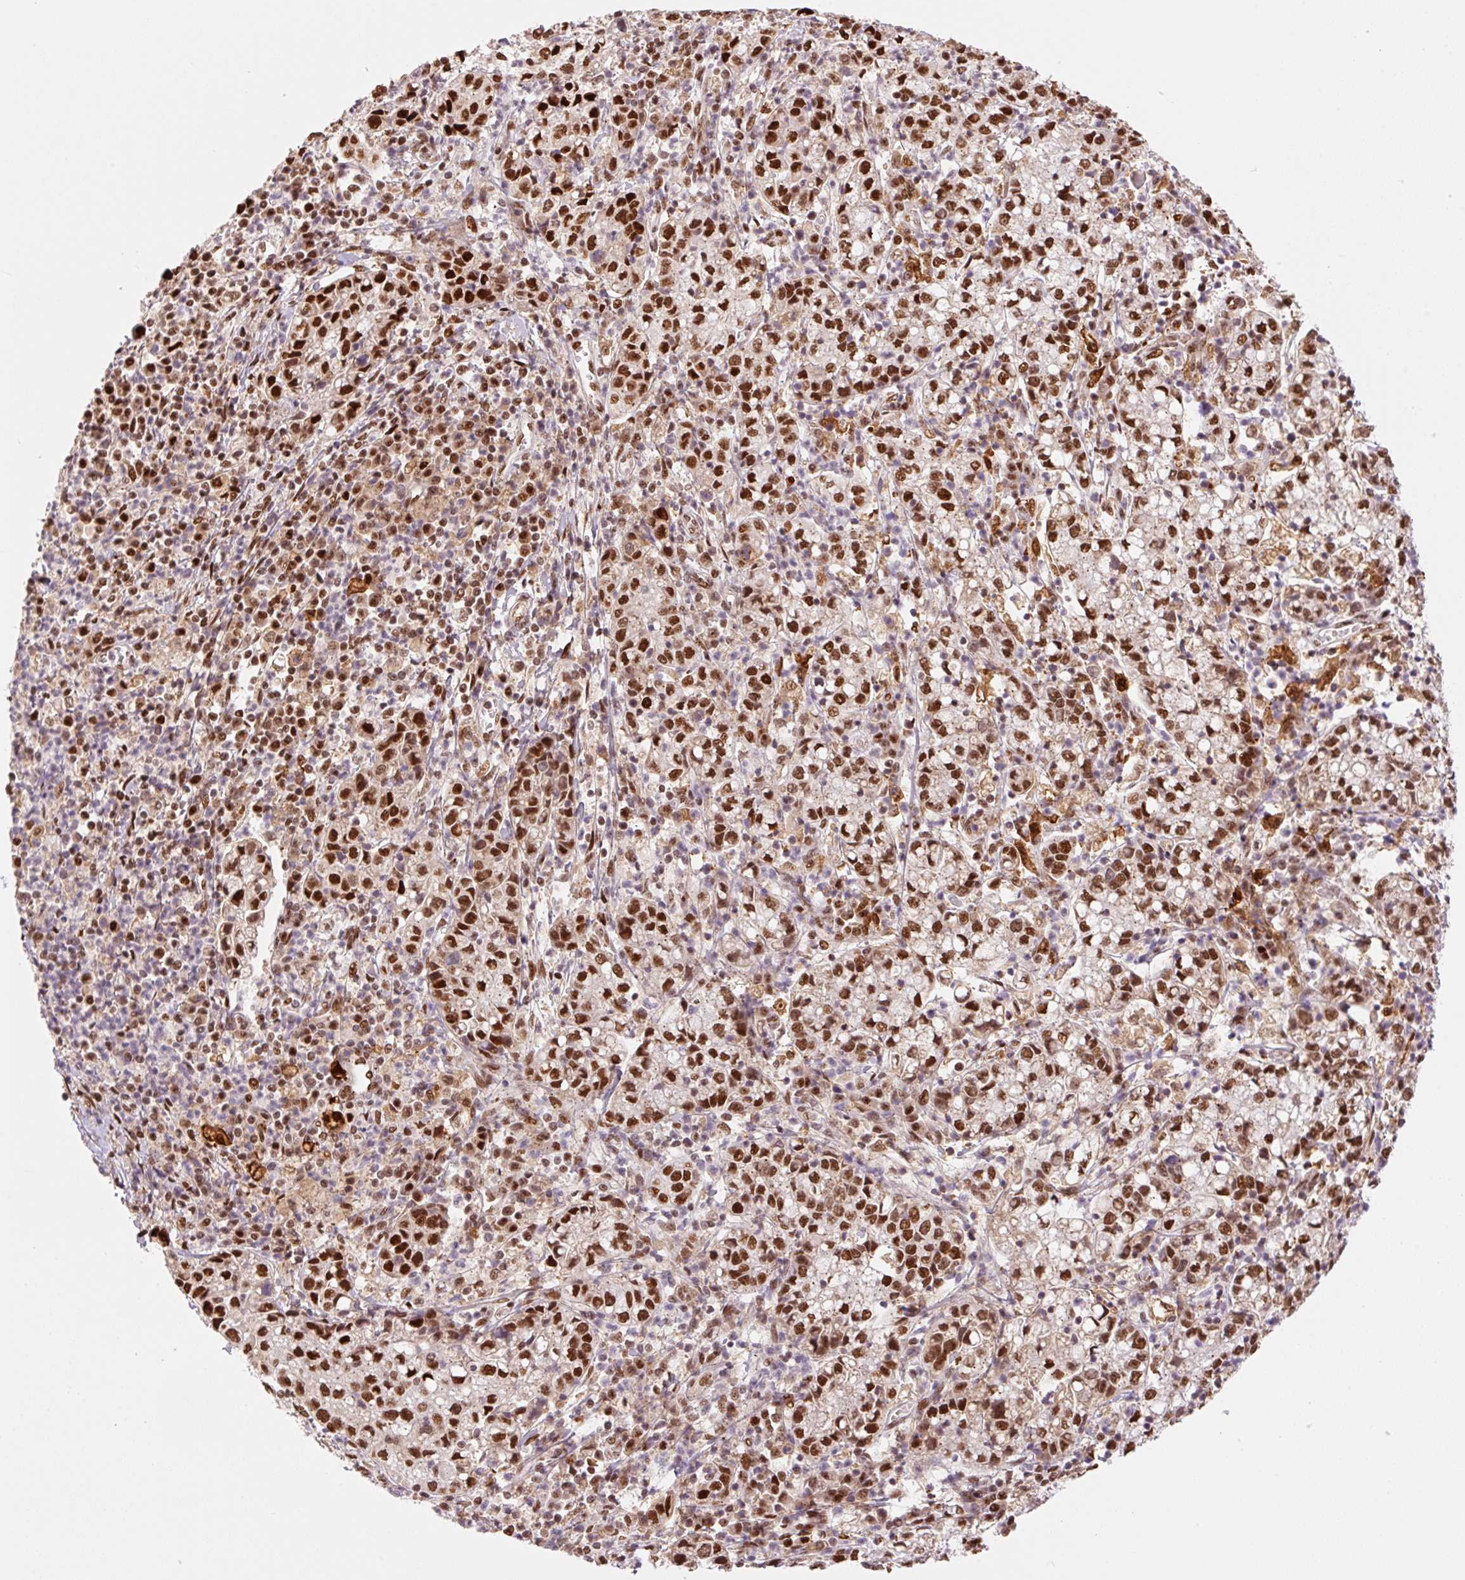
{"staining": {"intensity": "strong", "quantity": ">75%", "location": "nuclear"}, "tissue": "cervical cancer", "cell_type": "Tumor cells", "image_type": "cancer", "snomed": [{"axis": "morphology", "description": "Normal tissue, NOS"}, {"axis": "morphology", "description": "Adenocarcinoma, NOS"}, {"axis": "topography", "description": "Cervix"}], "caption": "About >75% of tumor cells in cervical adenocarcinoma demonstrate strong nuclear protein positivity as visualized by brown immunohistochemical staining.", "gene": "GPR139", "patient": {"sex": "female", "age": 44}}